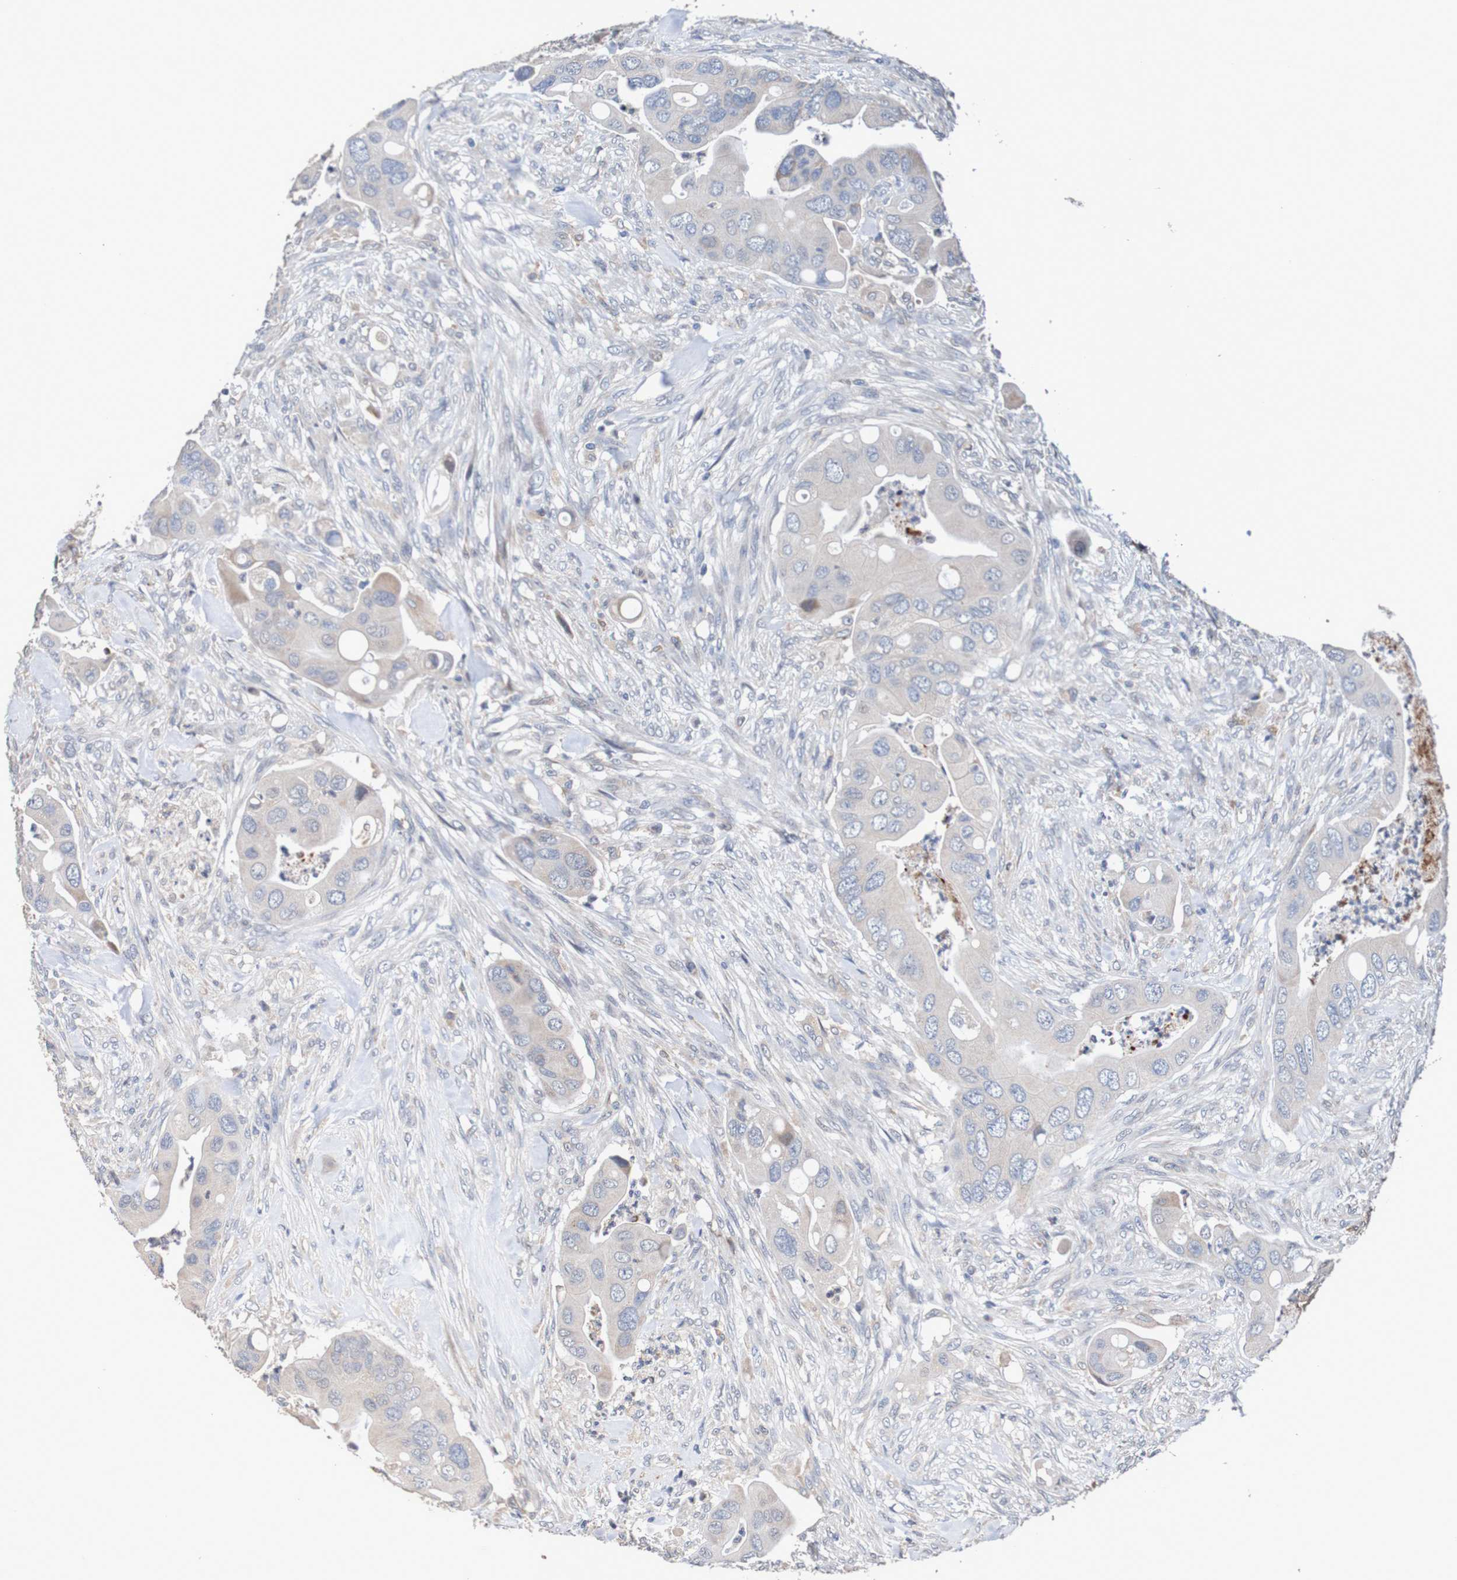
{"staining": {"intensity": "weak", "quantity": "25%-75%", "location": "cytoplasmic/membranous"}, "tissue": "colorectal cancer", "cell_type": "Tumor cells", "image_type": "cancer", "snomed": [{"axis": "morphology", "description": "Adenocarcinoma, NOS"}, {"axis": "topography", "description": "Rectum"}], "caption": "Brown immunohistochemical staining in colorectal cancer (adenocarcinoma) demonstrates weak cytoplasmic/membranous positivity in approximately 25%-75% of tumor cells. The staining was performed using DAB (3,3'-diaminobenzidine) to visualize the protein expression in brown, while the nuclei were stained in blue with hematoxylin (Magnification: 20x).", "gene": "FIBP", "patient": {"sex": "female", "age": 57}}